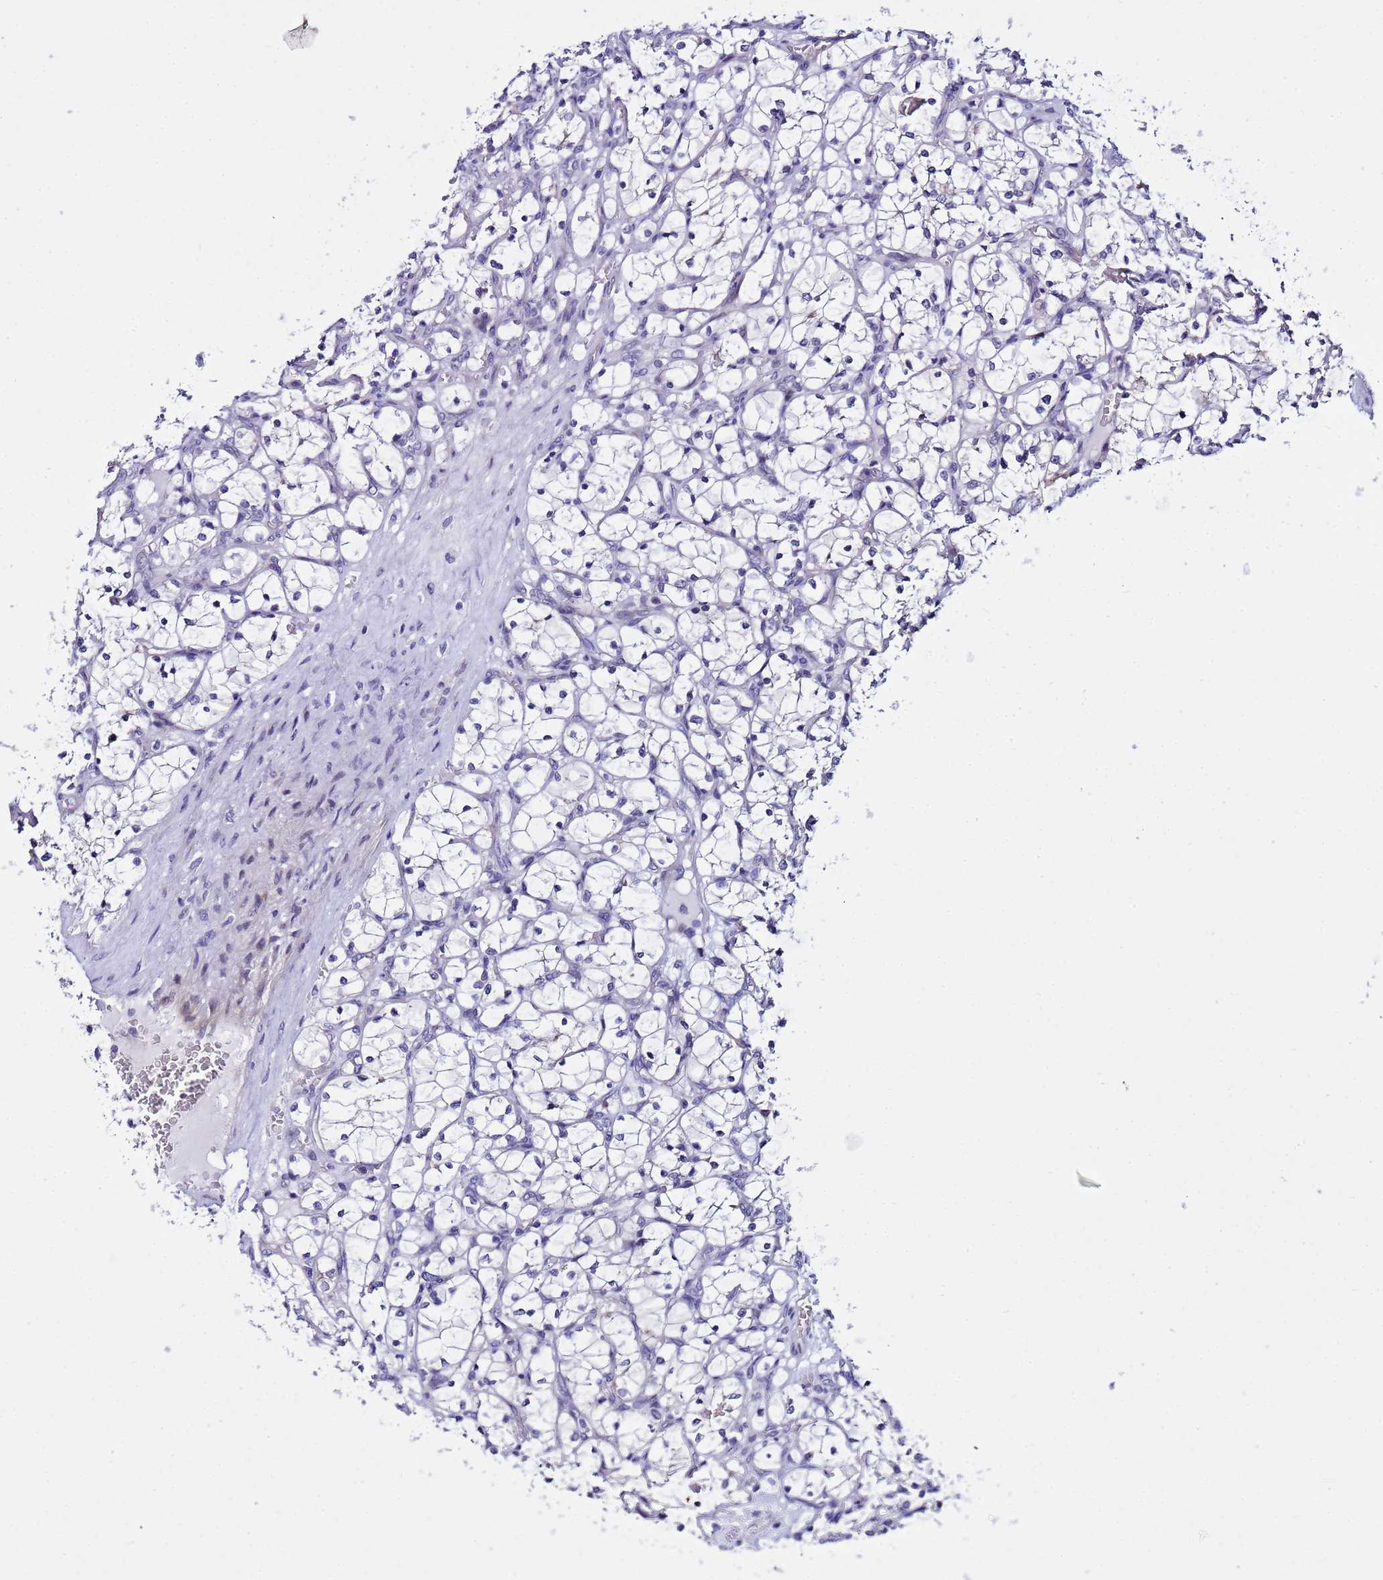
{"staining": {"intensity": "negative", "quantity": "none", "location": "none"}, "tissue": "renal cancer", "cell_type": "Tumor cells", "image_type": "cancer", "snomed": [{"axis": "morphology", "description": "Adenocarcinoma, NOS"}, {"axis": "topography", "description": "Kidney"}], "caption": "DAB (3,3'-diaminobenzidine) immunohistochemical staining of human renal cancer displays no significant expression in tumor cells.", "gene": "IGSF11", "patient": {"sex": "female", "age": 69}}